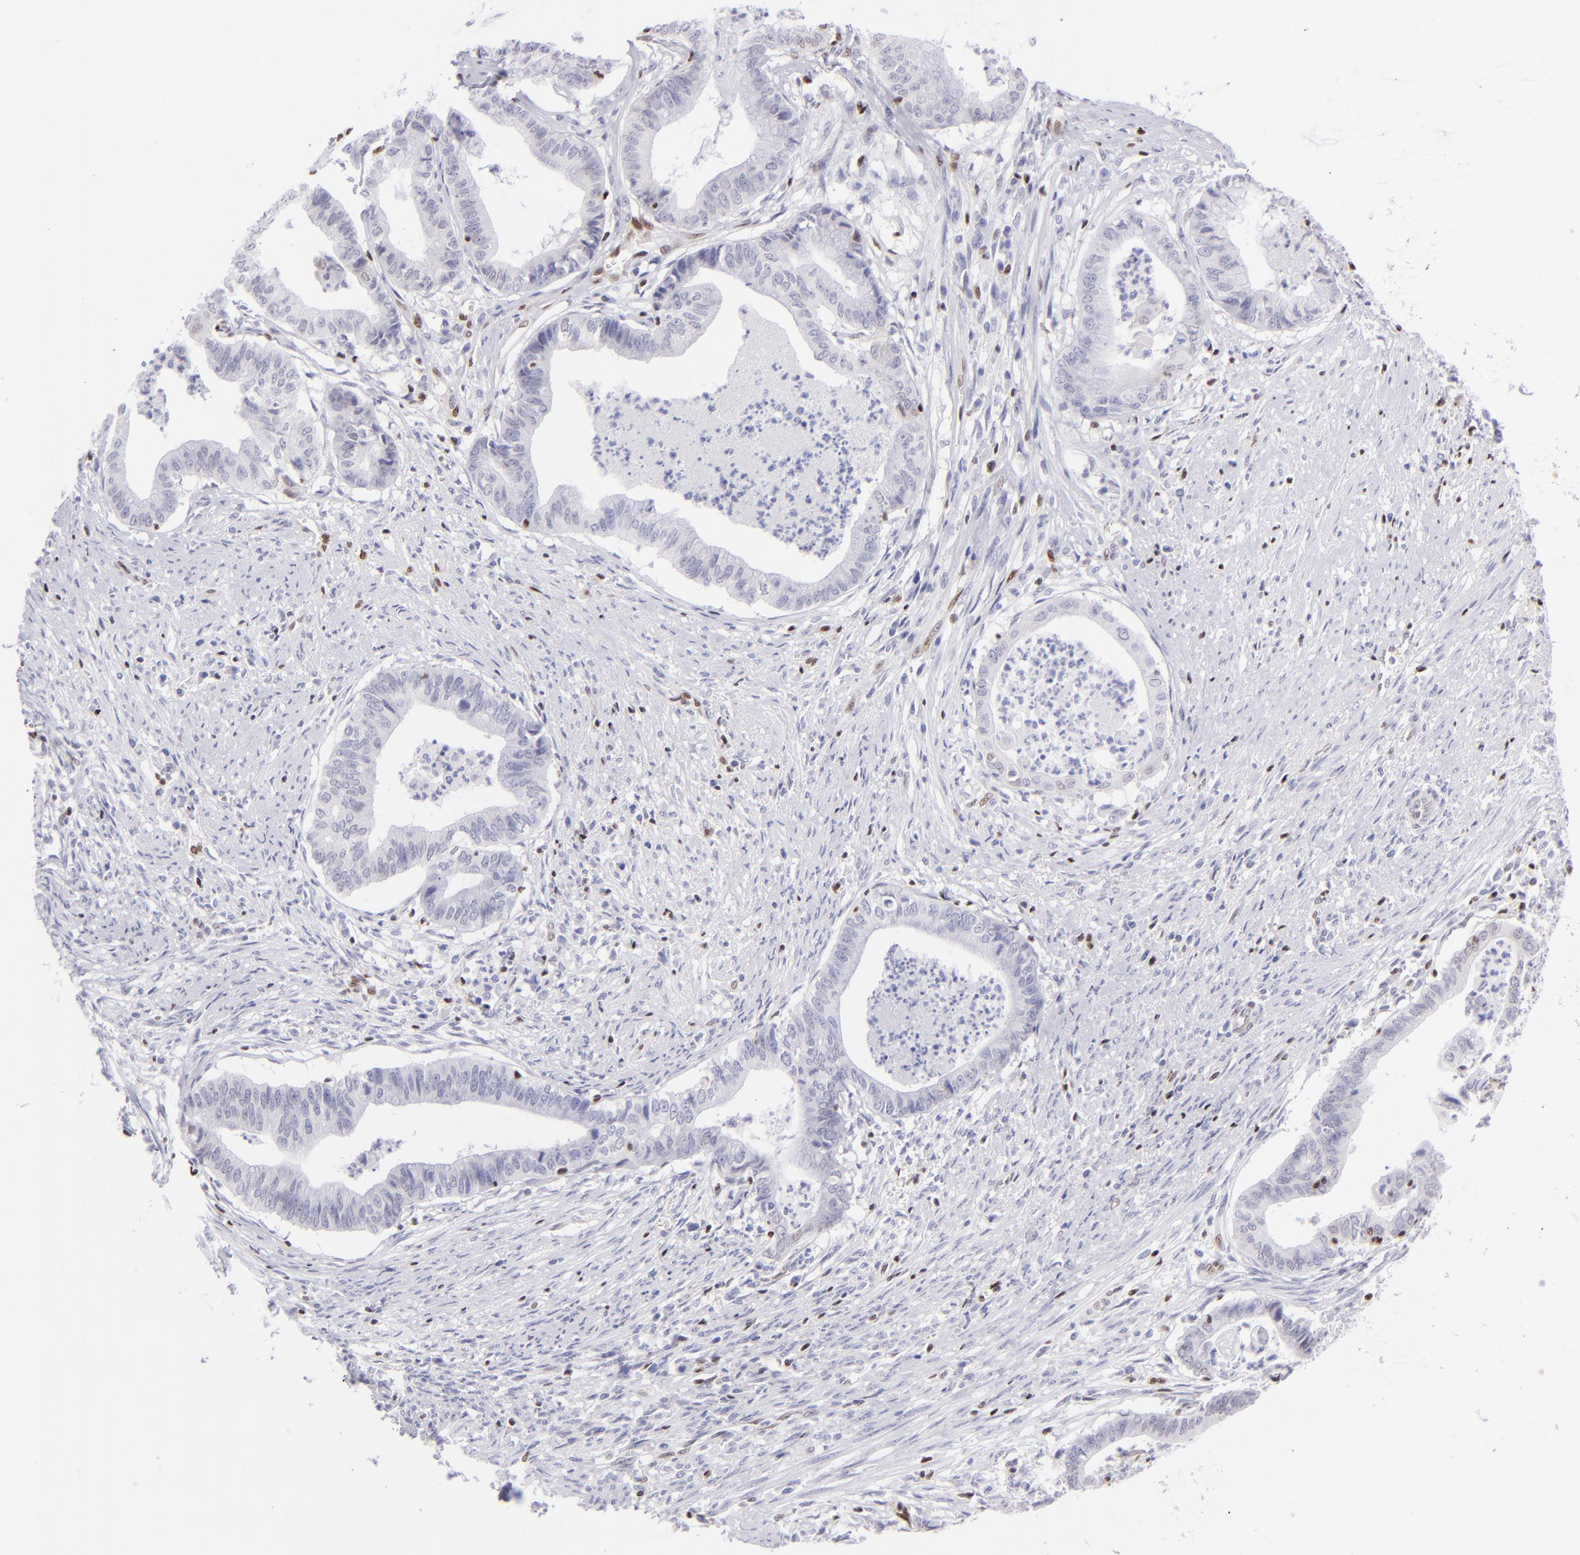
{"staining": {"intensity": "negative", "quantity": "none", "location": "none"}, "tissue": "endometrial cancer", "cell_type": "Tumor cells", "image_type": "cancer", "snomed": [{"axis": "morphology", "description": "Necrosis, NOS"}, {"axis": "morphology", "description": "Adenocarcinoma, NOS"}, {"axis": "topography", "description": "Endometrium"}], "caption": "High magnification brightfield microscopy of endometrial cancer stained with DAB (brown) and counterstained with hematoxylin (blue): tumor cells show no significant staining. (DAB (3,3'-diaminobenzidine) immunohistochemistry (IHC) visualized using brightfield microscopy, high magnification).", "gene": "ETS1", "patient": {"sex": "female", "age": 79}}